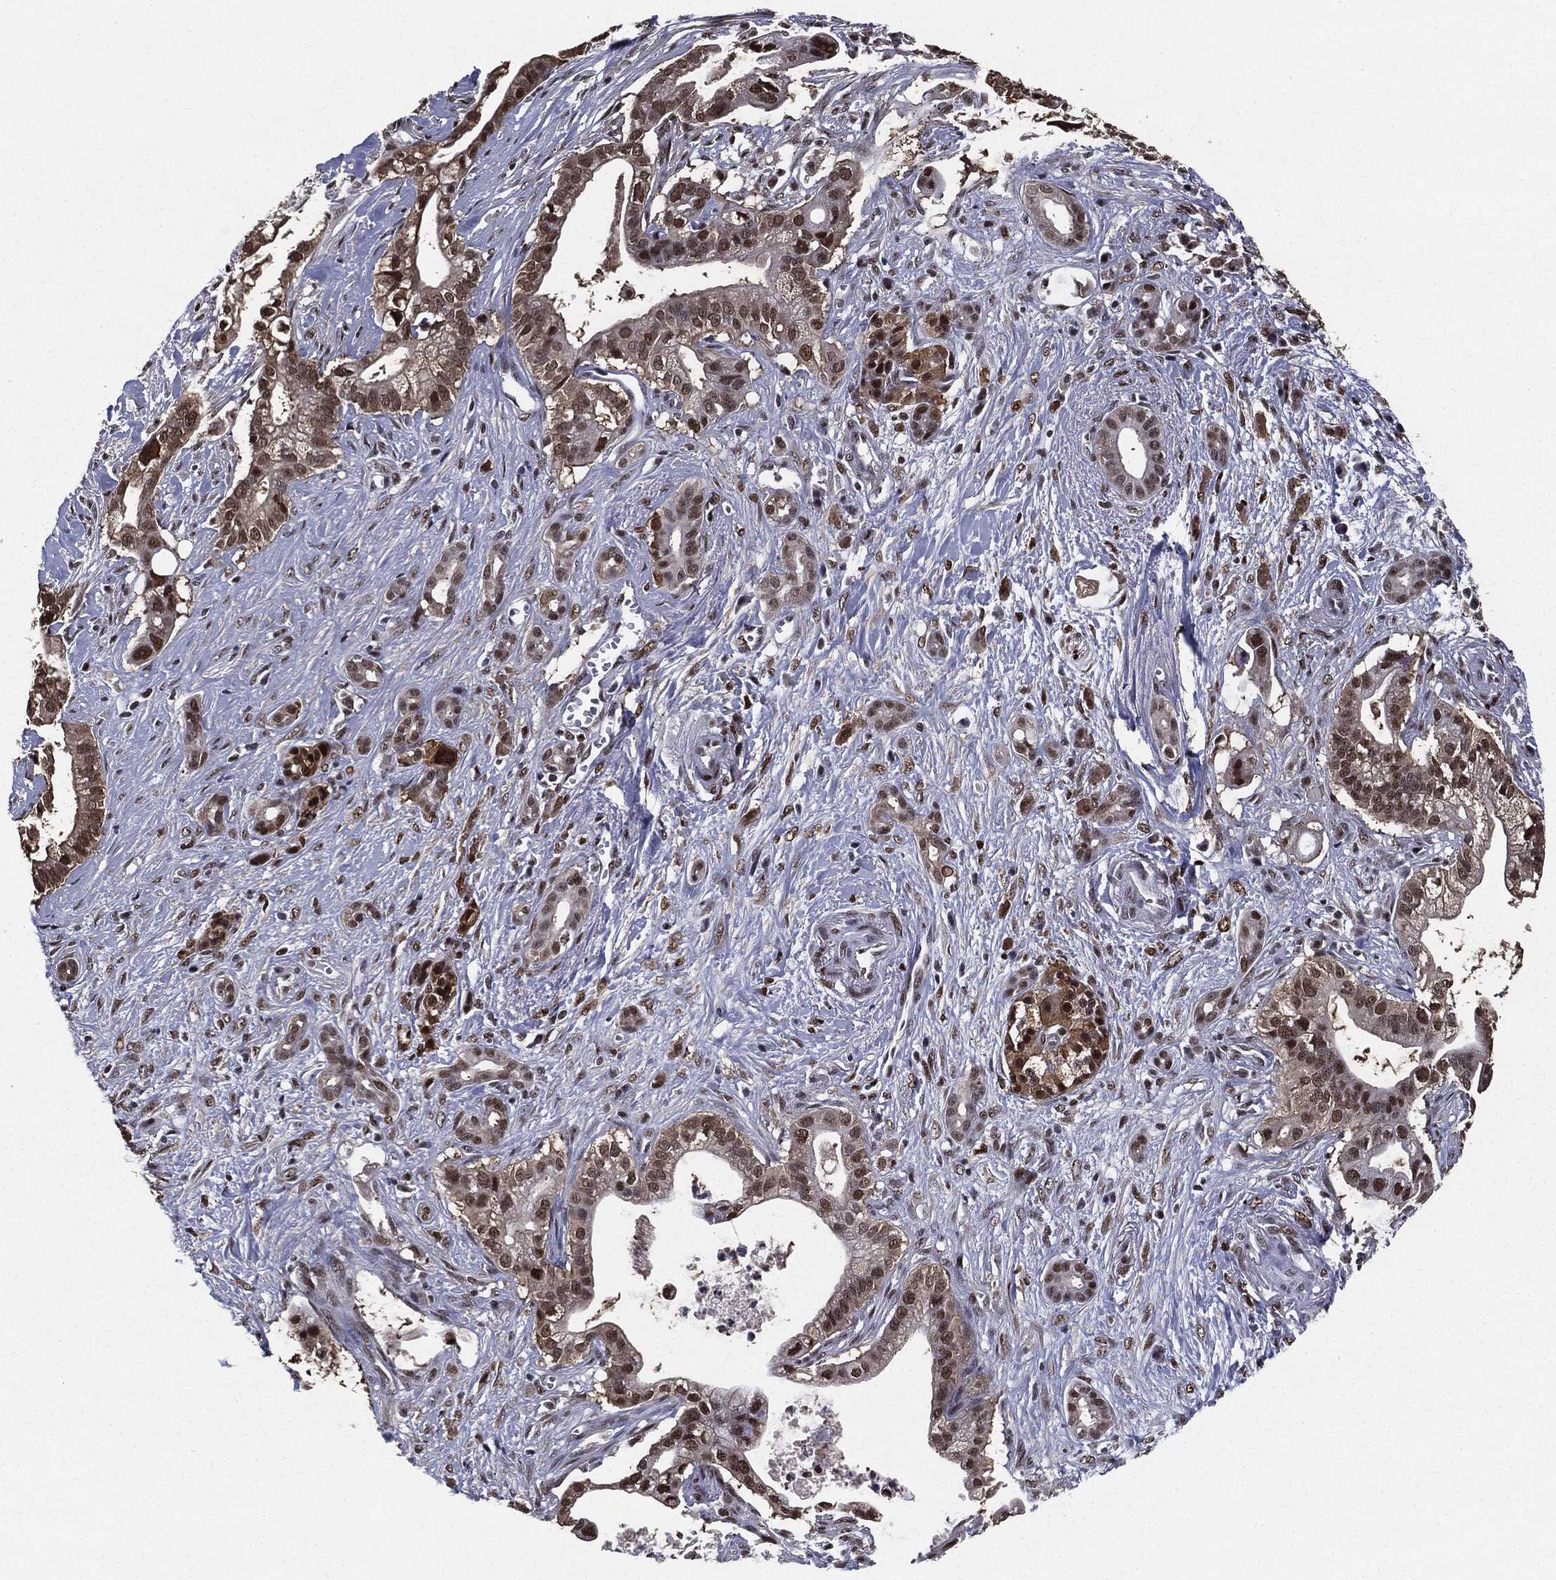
{"staining": {"intensity": "strong", "quantity": "25%-75%", "location": "nuclear"}, "tissue": "pancreatic cancer", "cell_type": "Tumor cells", "image_type": "cancer", "snomed": [{"axis": "morphology", "description": "Adenocarcinoma, NOS"}, {"axis": "topography", "description": "Pancreas"}], "caption": "The histopathology image exhibits a brown stain indicating the presence of a protein in the nuclear of tumor cells in adenocarcinoma (pancreatic). The protein of interest is shown in brown color, while the nuclei are stained blue.", "gene": "JUN", "patient": {"sex": "male", "age": 61}}